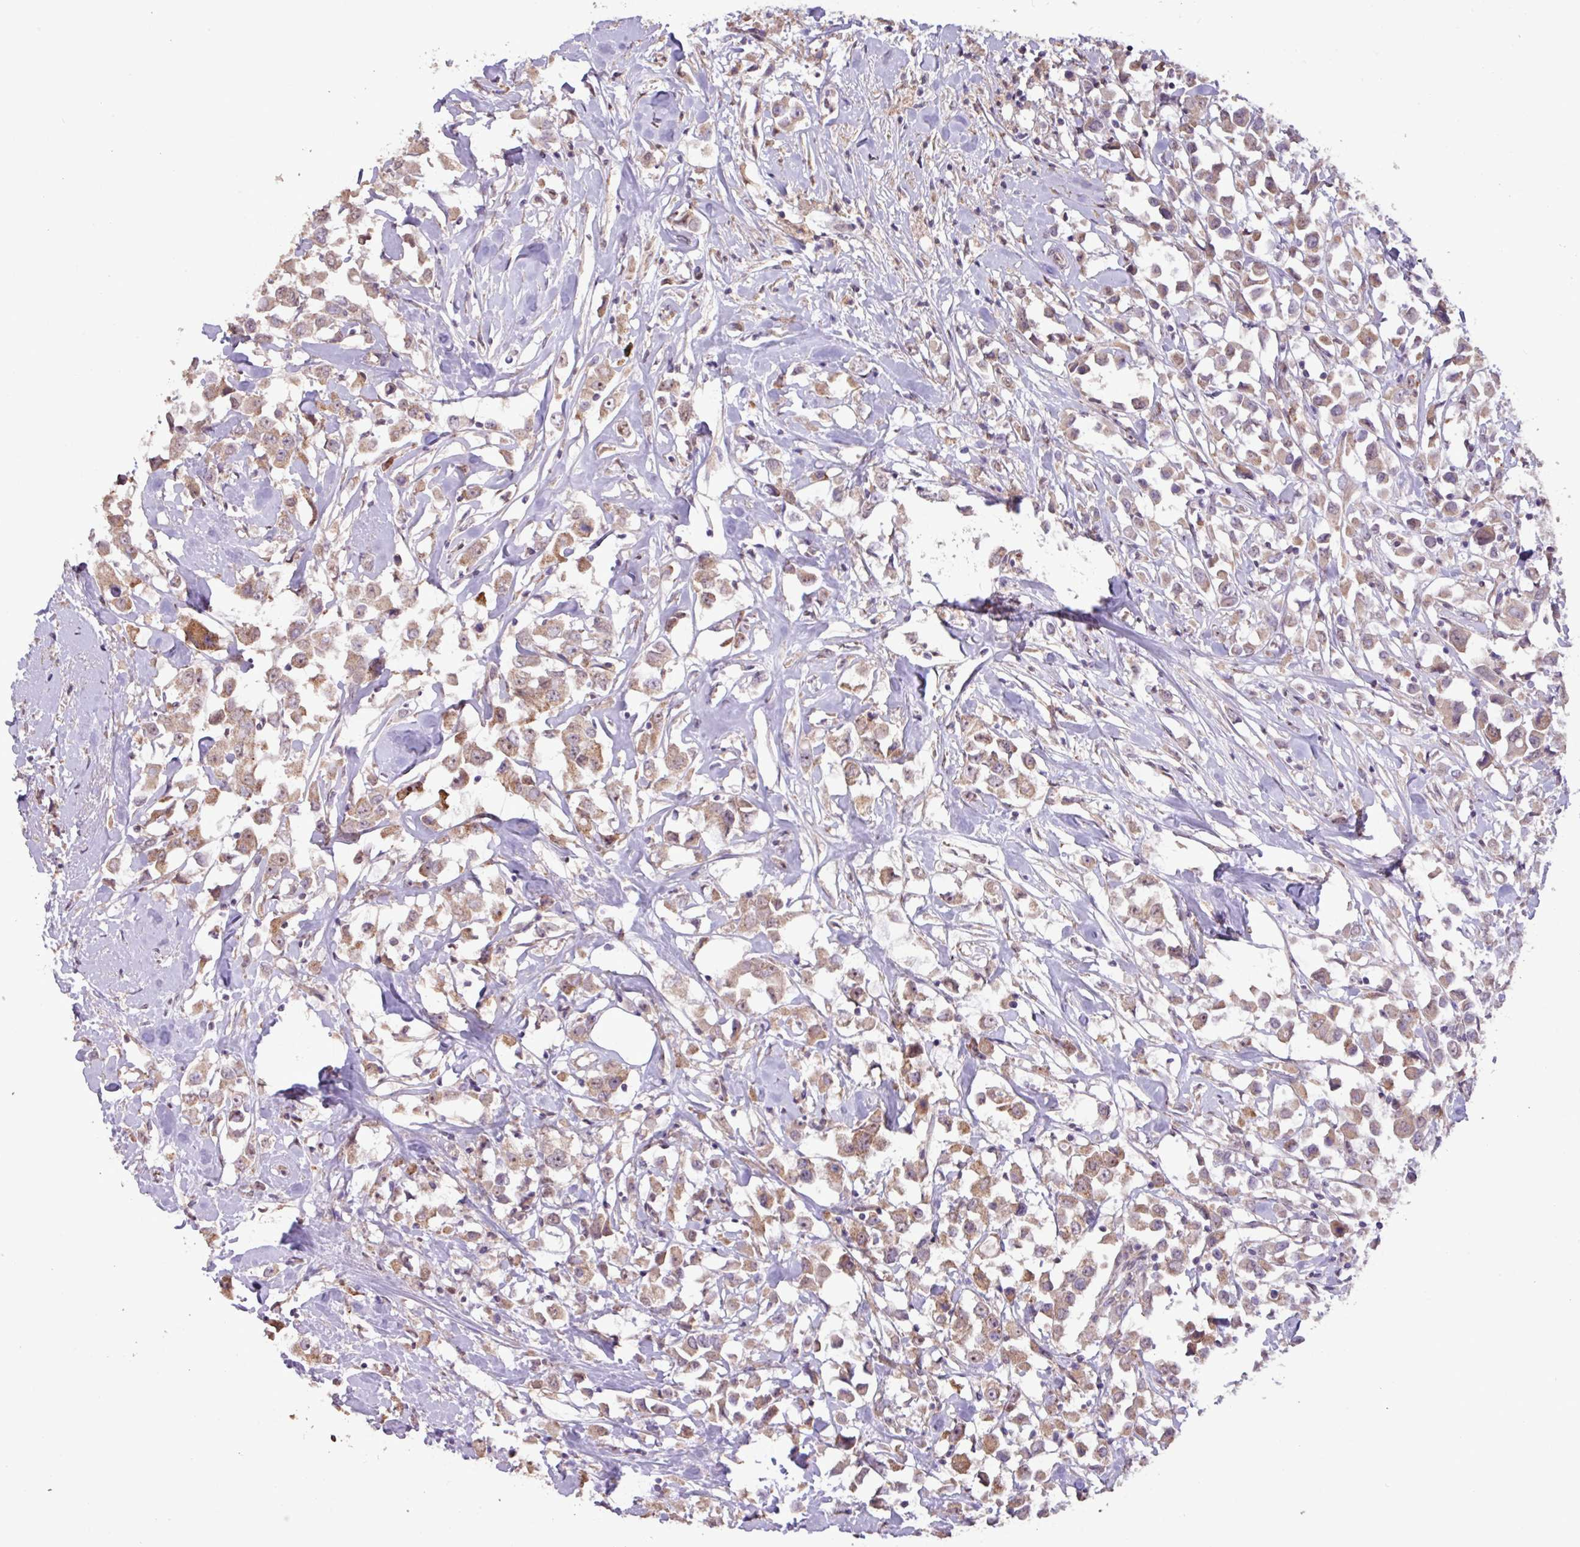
{"staining": {"intensity": "moderate", "quantity": "25%-75%", "location": "cytoplasmic/membranous"}, "tissue": "breast cancer", "cell_type": "Tumor cells", "image_type": "cancer", "snomed": [{"axis": "morphology", "description": "Duct carcinoma"}, {"axis": "topography", "description": "Breast"}], "caption": "IHC staining of breast infiltrating ductal carcinoma, which reveals medium levels of moderate cytoplasmic/membranous staining in approximately 25%-75% of tumor cells indicating moderate cytoplasmic/membranous protein expression. The staining was performed using DAB (3,3'-diaminobenzidine) (brown) for protein detection and nuclei were counterstained in hematoxylin (blue).", "gene": "L3MBTL3", "patient": {"sex": "female", "age": 61}}